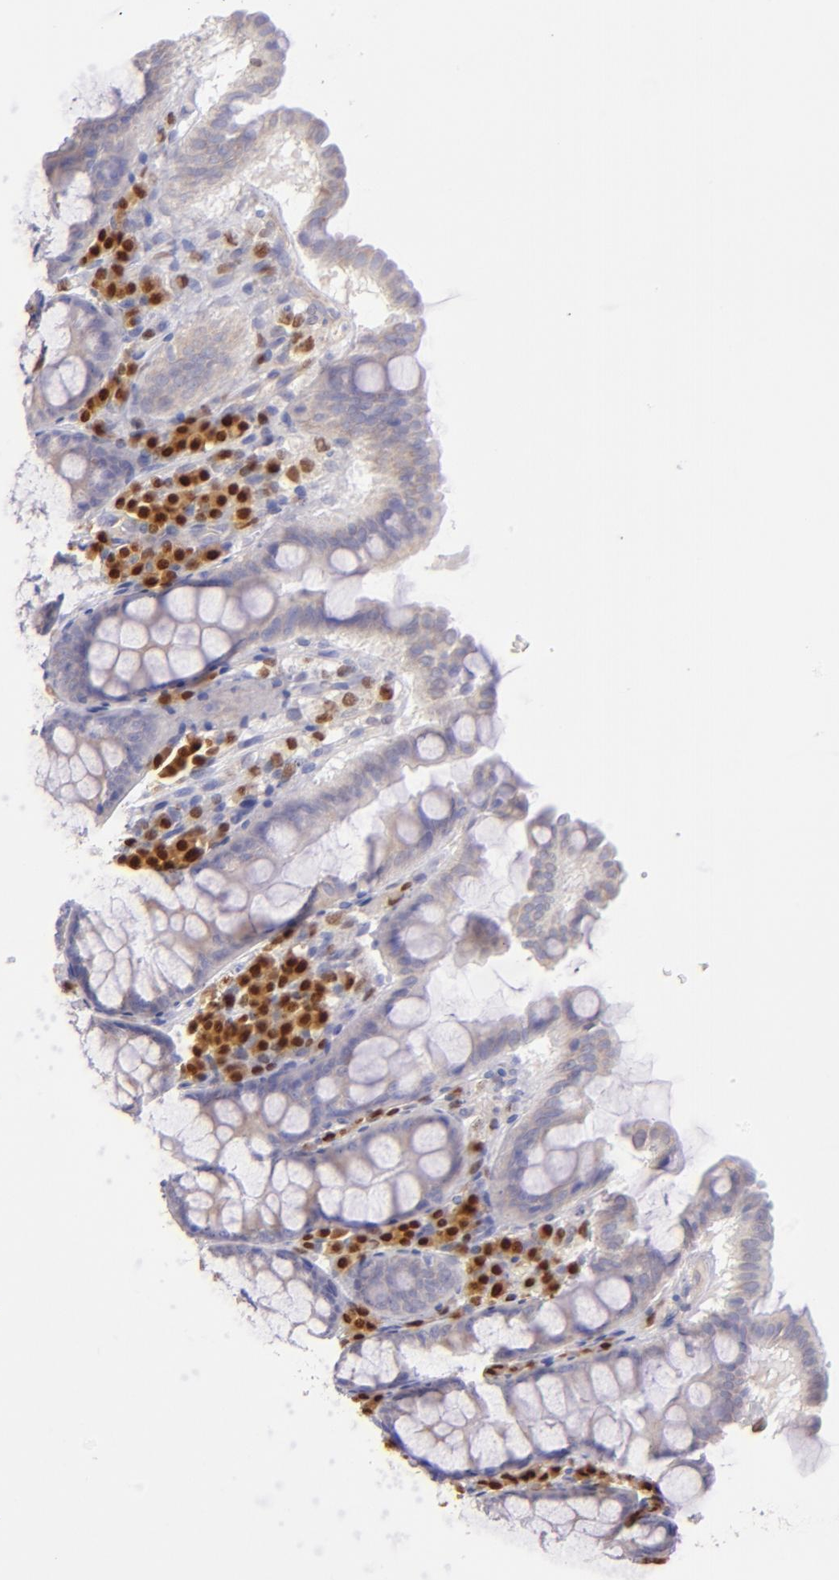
{"staining": {"intensity": "negative", "quantity": "none", "location": "none"}, "tissue": "colon", "cell_type": "Endothelial cells", "image_type": "normal", "snomed": [{"axis": "morphology", "description": "Normal tissue, NOS"}, {"axis": "topography", "description": "Colon"}], "caption": "A high-resolution image shows immunohistochemistry (IHC) staining of unremarkable colon, which displays no significant positivity in endothelial cells.", "gene": "IRF8", "patient": {"sex": "female", "age": 61}}